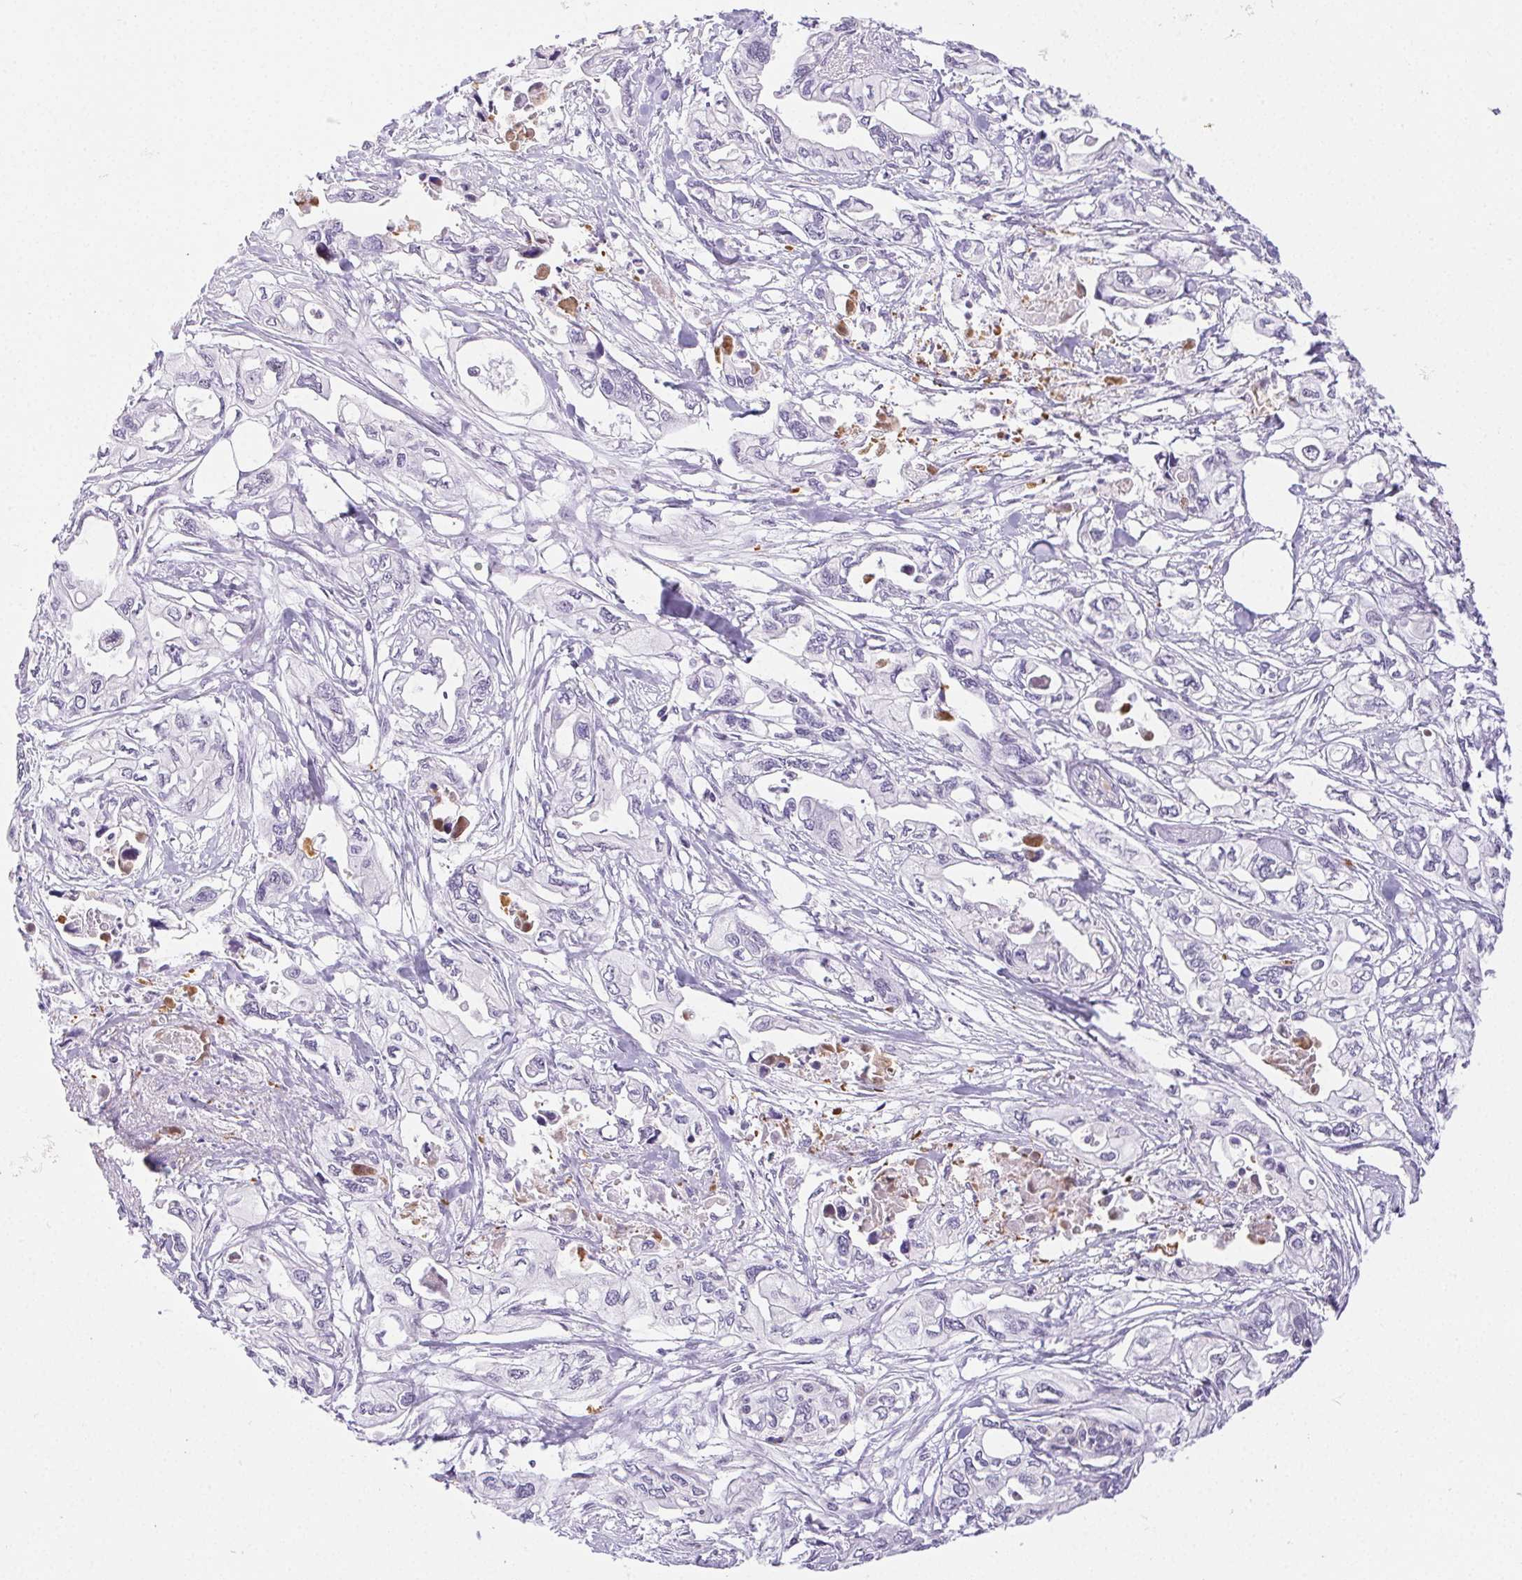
{"staining": {"intensity": "negative", "quantity": "none", "location": "none"}, "tissue": "pancreatic cancer", "cell_type": "Tumor cells", "image_type": "cancer", "snomed": [{"axis": "morphology", "description": "Adenocarcinoma, NOS"}, {"axis": "topography", "description": "Pancreas"}], "caption": "This is an IHC micrograph of human pancreatic adenocarcinoma. There is no staining in tumor cells.", "gene": "ST8SIA3", "patient": {"sex": "male", "age": 68}}